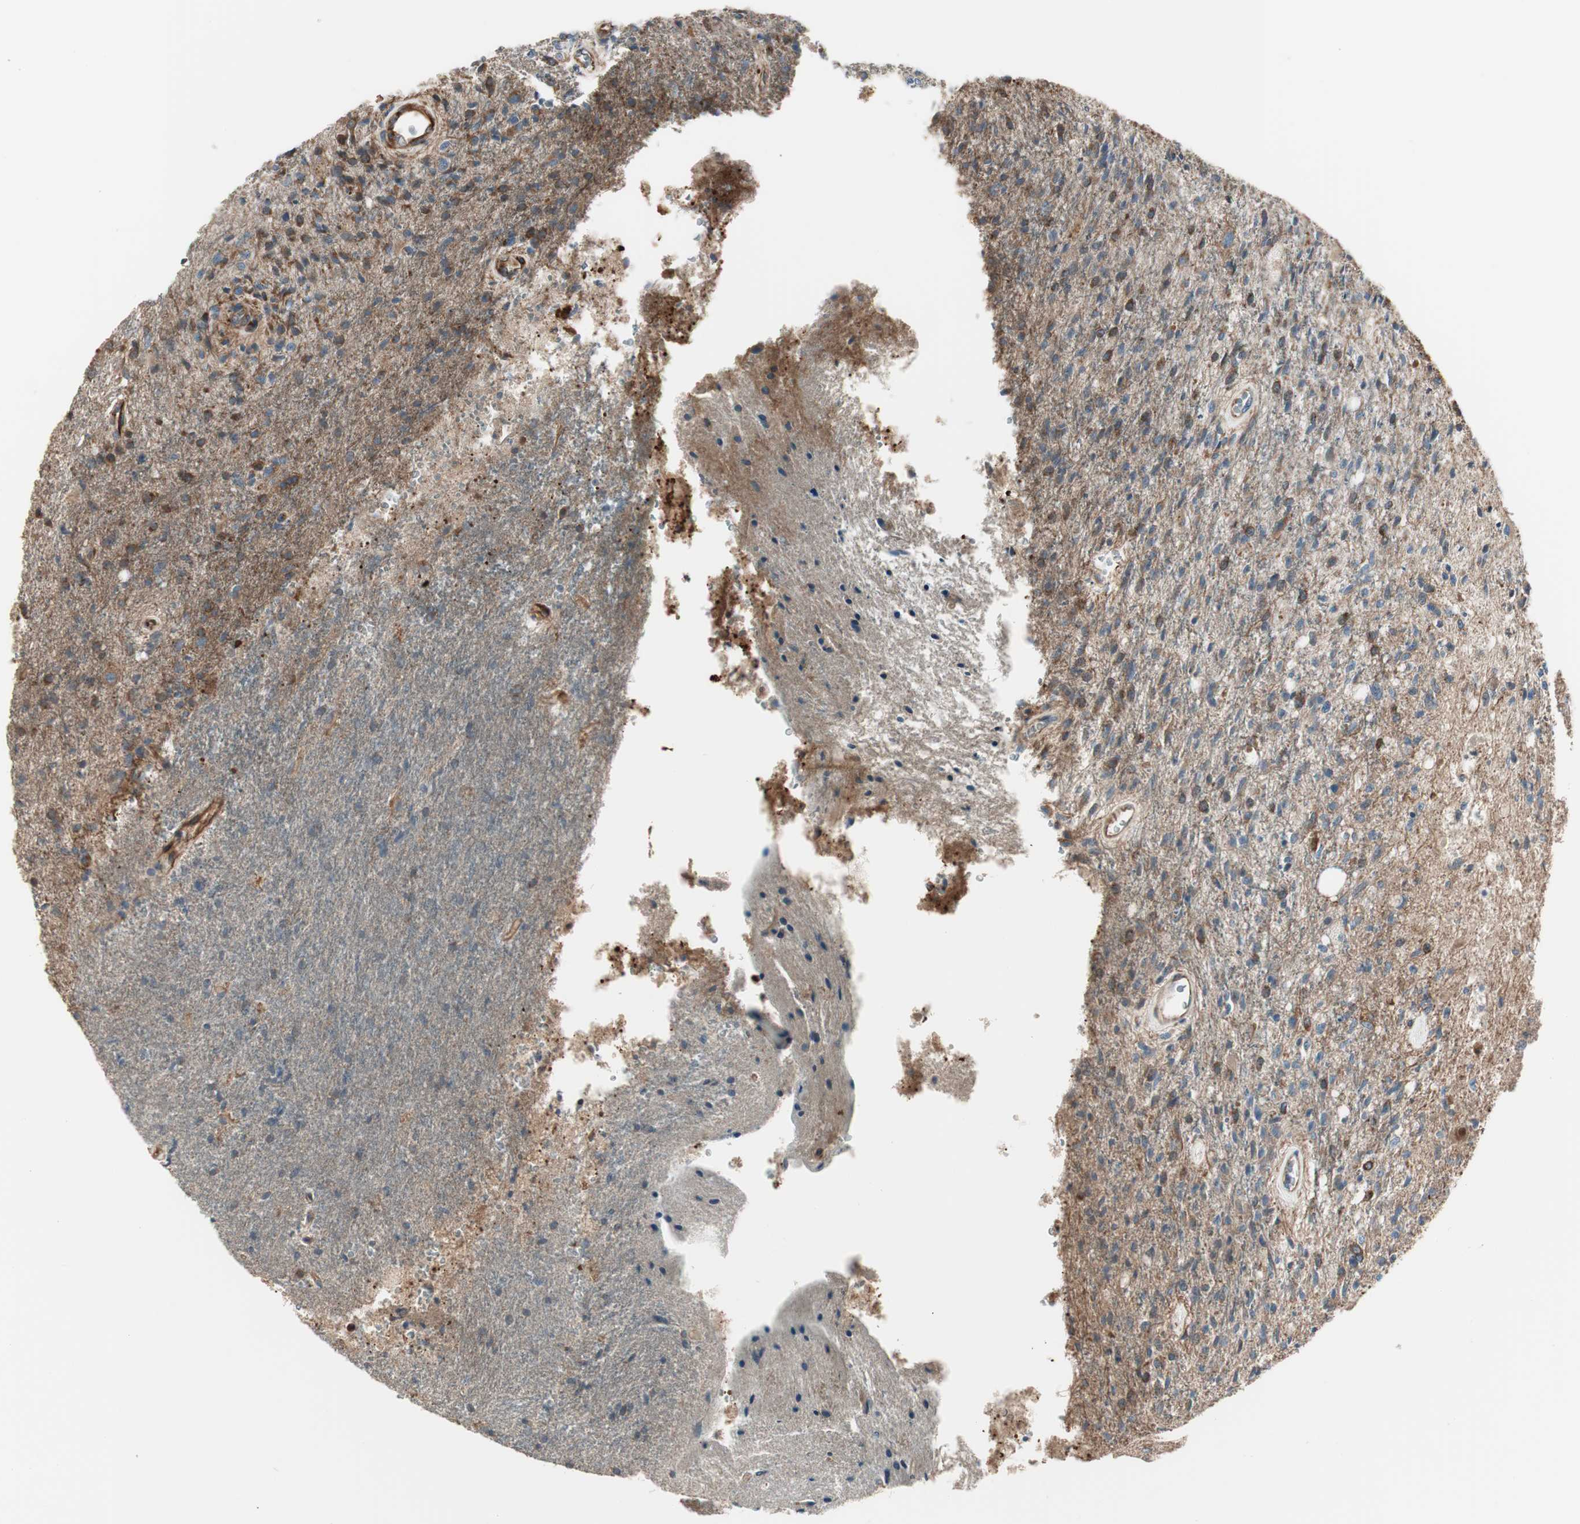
{"staining": {"intensity": "moderate", "quantity": "<25%", "location": "cytoplasmic/membranous"}, "tissue": "glioma", "cell_type": "Tumor cells", "image_type": "cancer", "snomed": [{"axis": "morphology", "description": "Normal tissue, NOS"}, {"axis": "morphology", "description": "Glioma, malignant, High grade"}, {"axis": "topography", "description": "Cerebral cortex"}], "caption": "High-grade glioma (malignant) stained with DAB (3,3'-diaminobenzidine) immunohistochemistry (IHC) displays low levels of moderate cytoplasmic/membranous staining in approximately <25% of tumor cells. (DAB IHC with brightfield microscopy, high magnification).", "gene": "SRCIN1", "patient": {"sex": "male", "age": 77}}